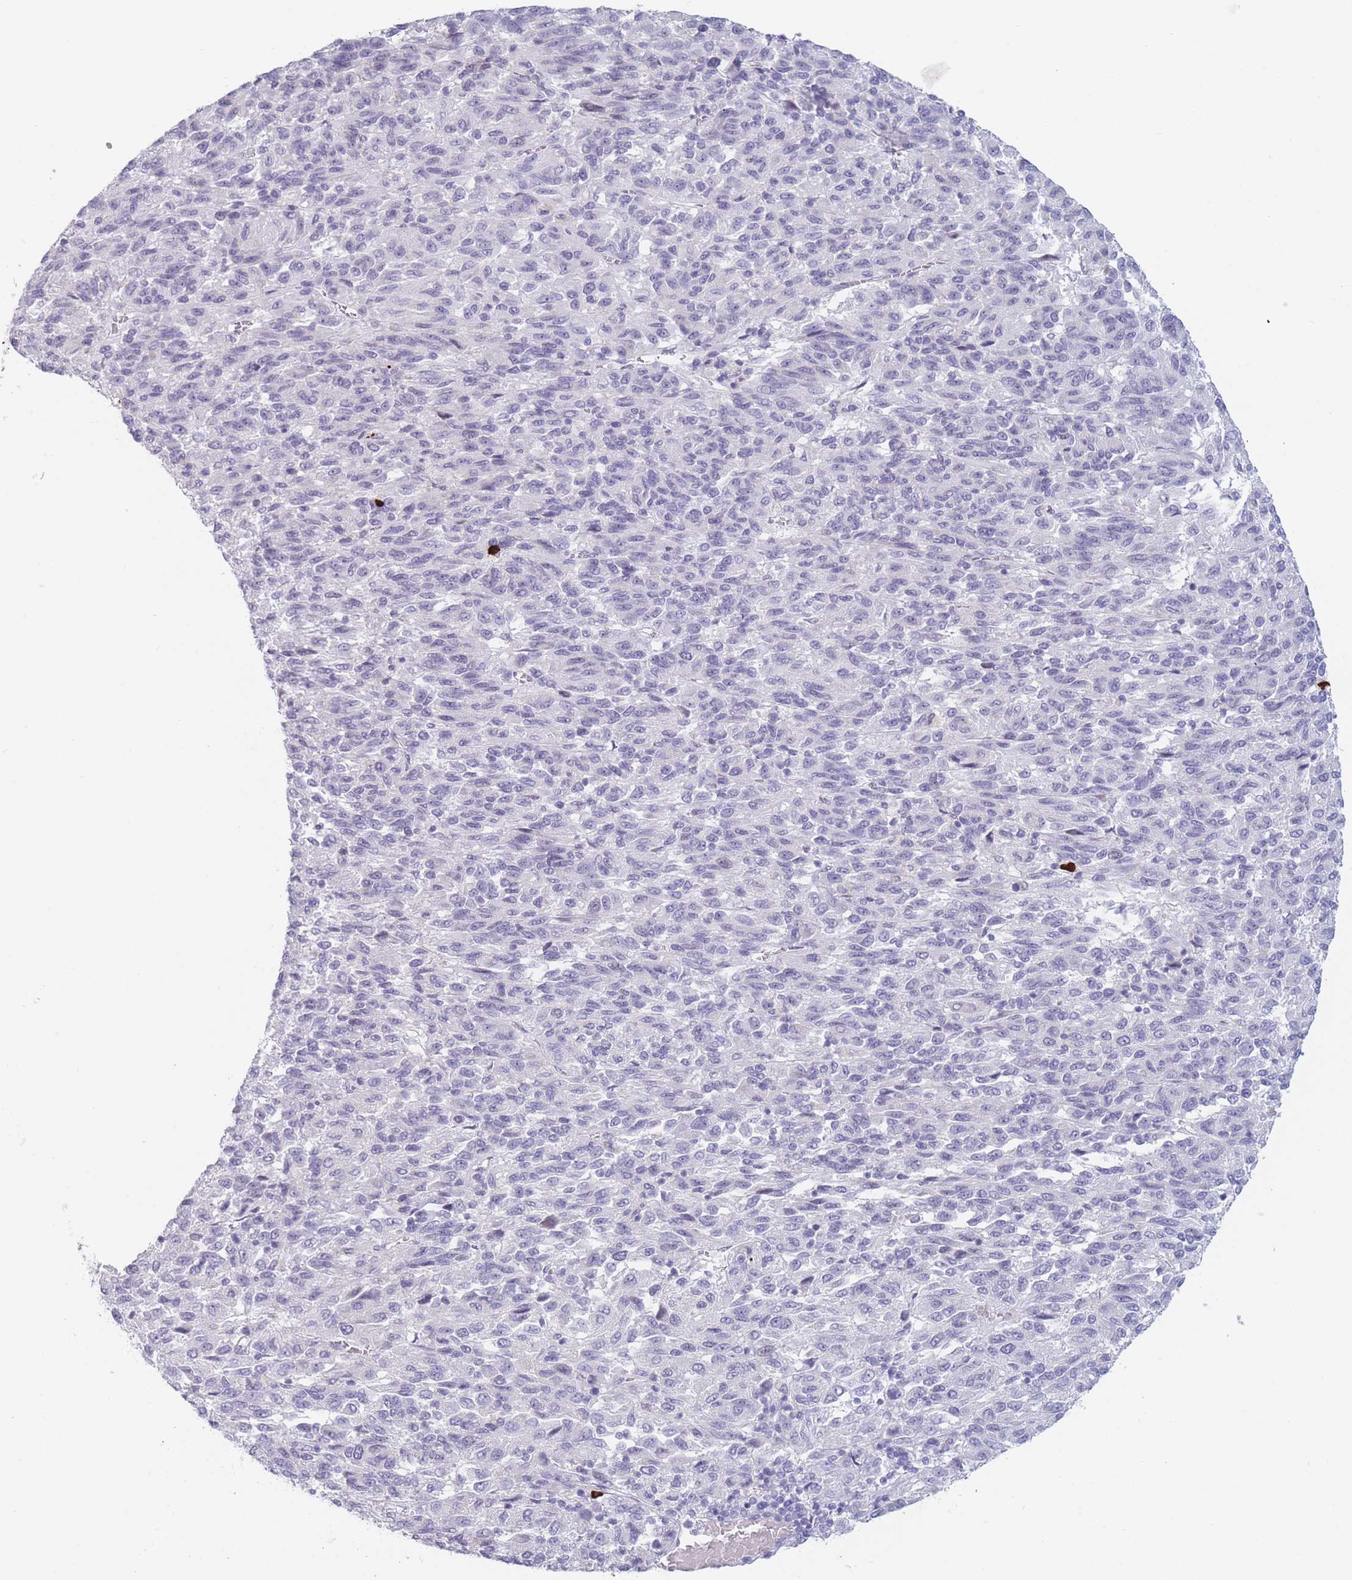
{"staining": {"intensity": "negative", "quantity": "none", "location": "none"}, "tissue": "melanoma", "cell_type": "Tumor cells", "image_type": "cancer", "snomed": [{"axis": "morphology", "description": "Malignant melanoma, Metastatic site"}, {"axis": "topography", "description": "Lung"}], "caption": "The photomicrograph reveals no significant staining in tumor cells of malignant melanoma (metastatic site).", "gene": "PLEKHG2", "patient": {"sex": "male", "age": 64}}